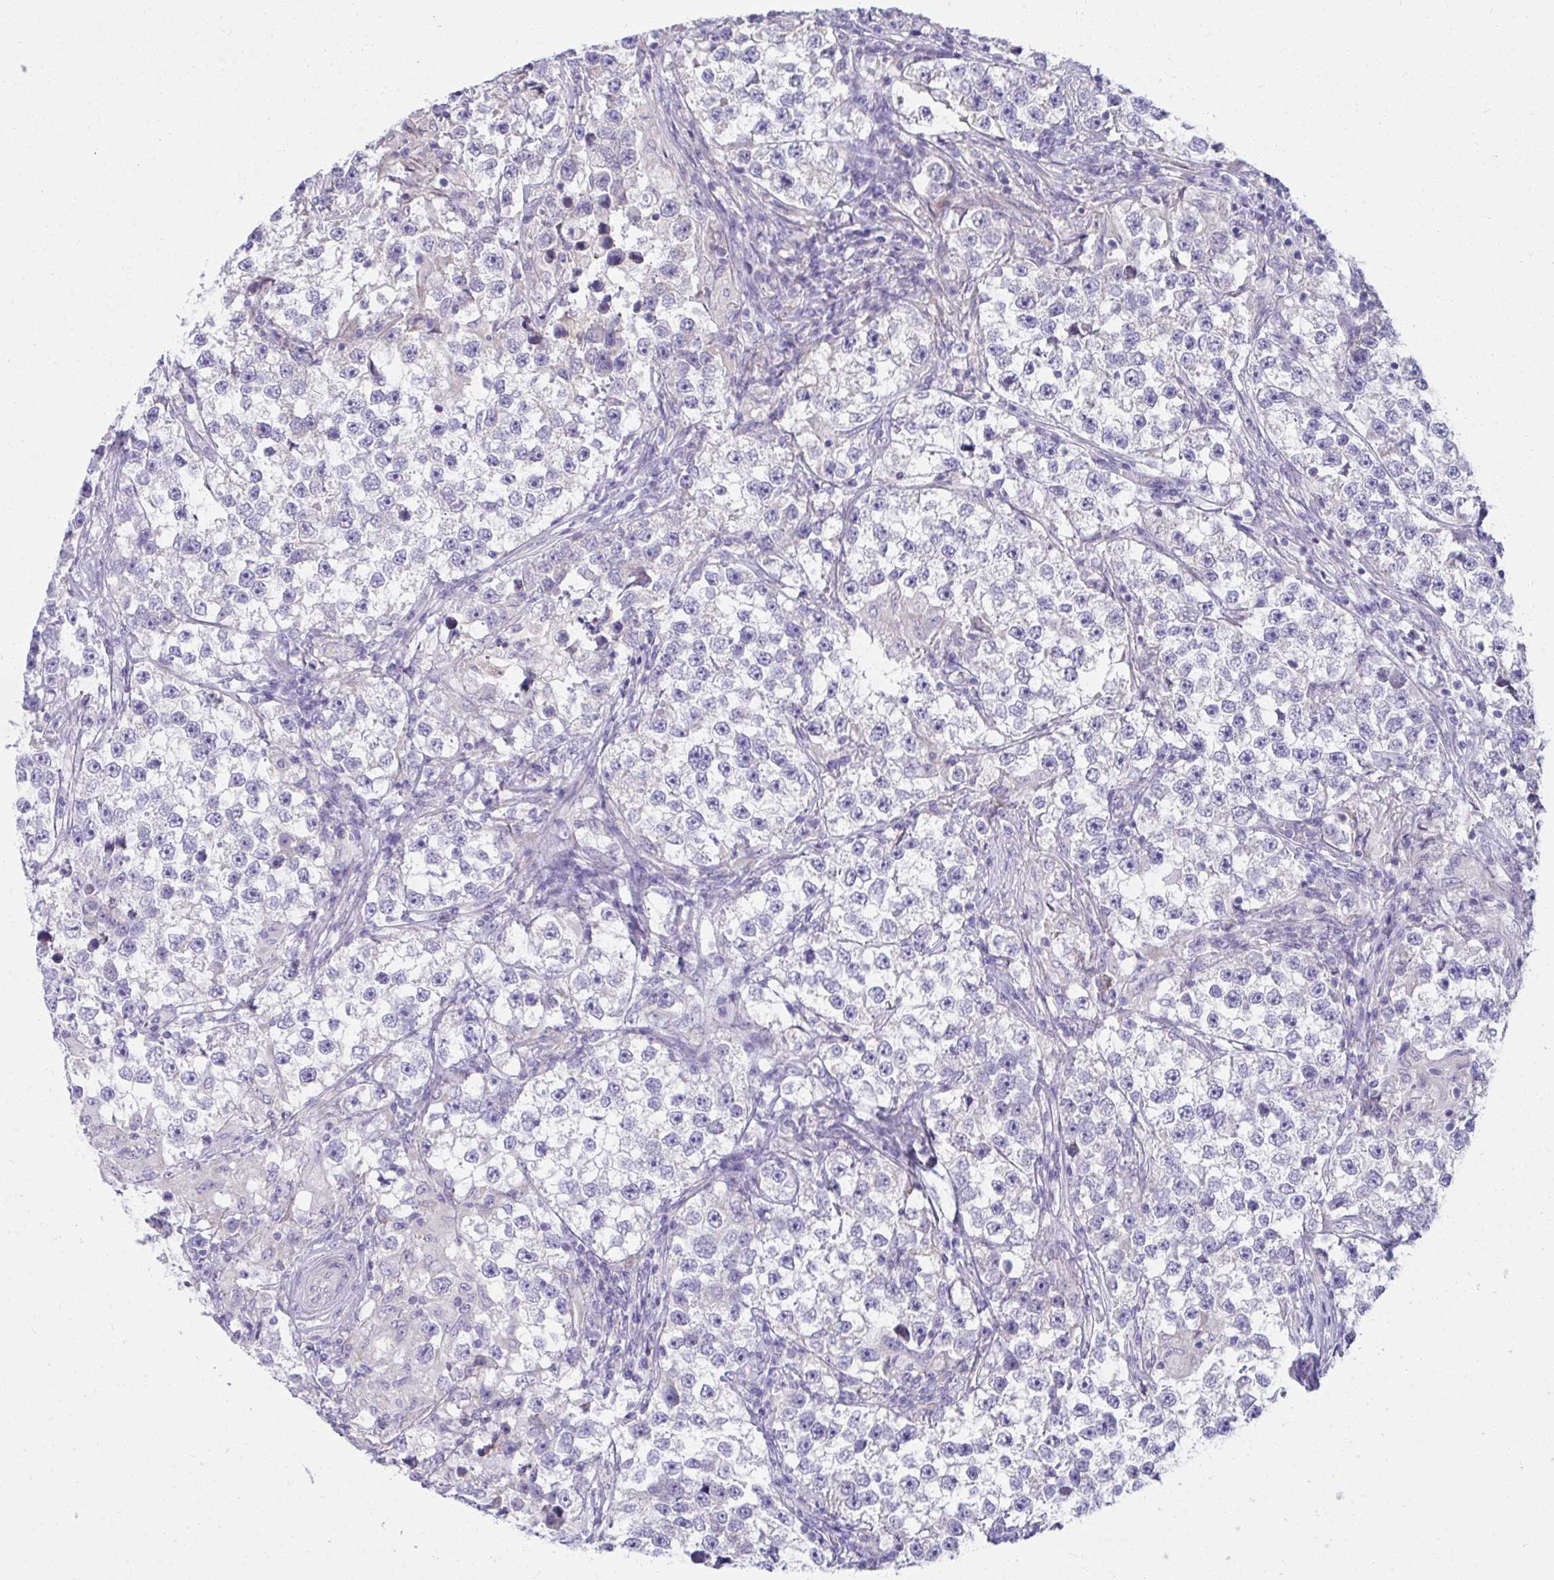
{"staining": {"intensity": "negative", "quantity": "none", "location": "none"}, "tissue": "testis cancer", "cell_type": "Tumor cells", "image_type": "cancer", "snomed": [{"axis": "morphology", "description": "Seminoma, NOS"}, {"axis": "topography", "description": "Testis"}], "caption": "IHC micrograph of testis seminoma stained for a protein (brown), which demonstrates no staining in tumor cells.", "gene": "FASLG", "patient": {"sex": "male", "age": 46}}